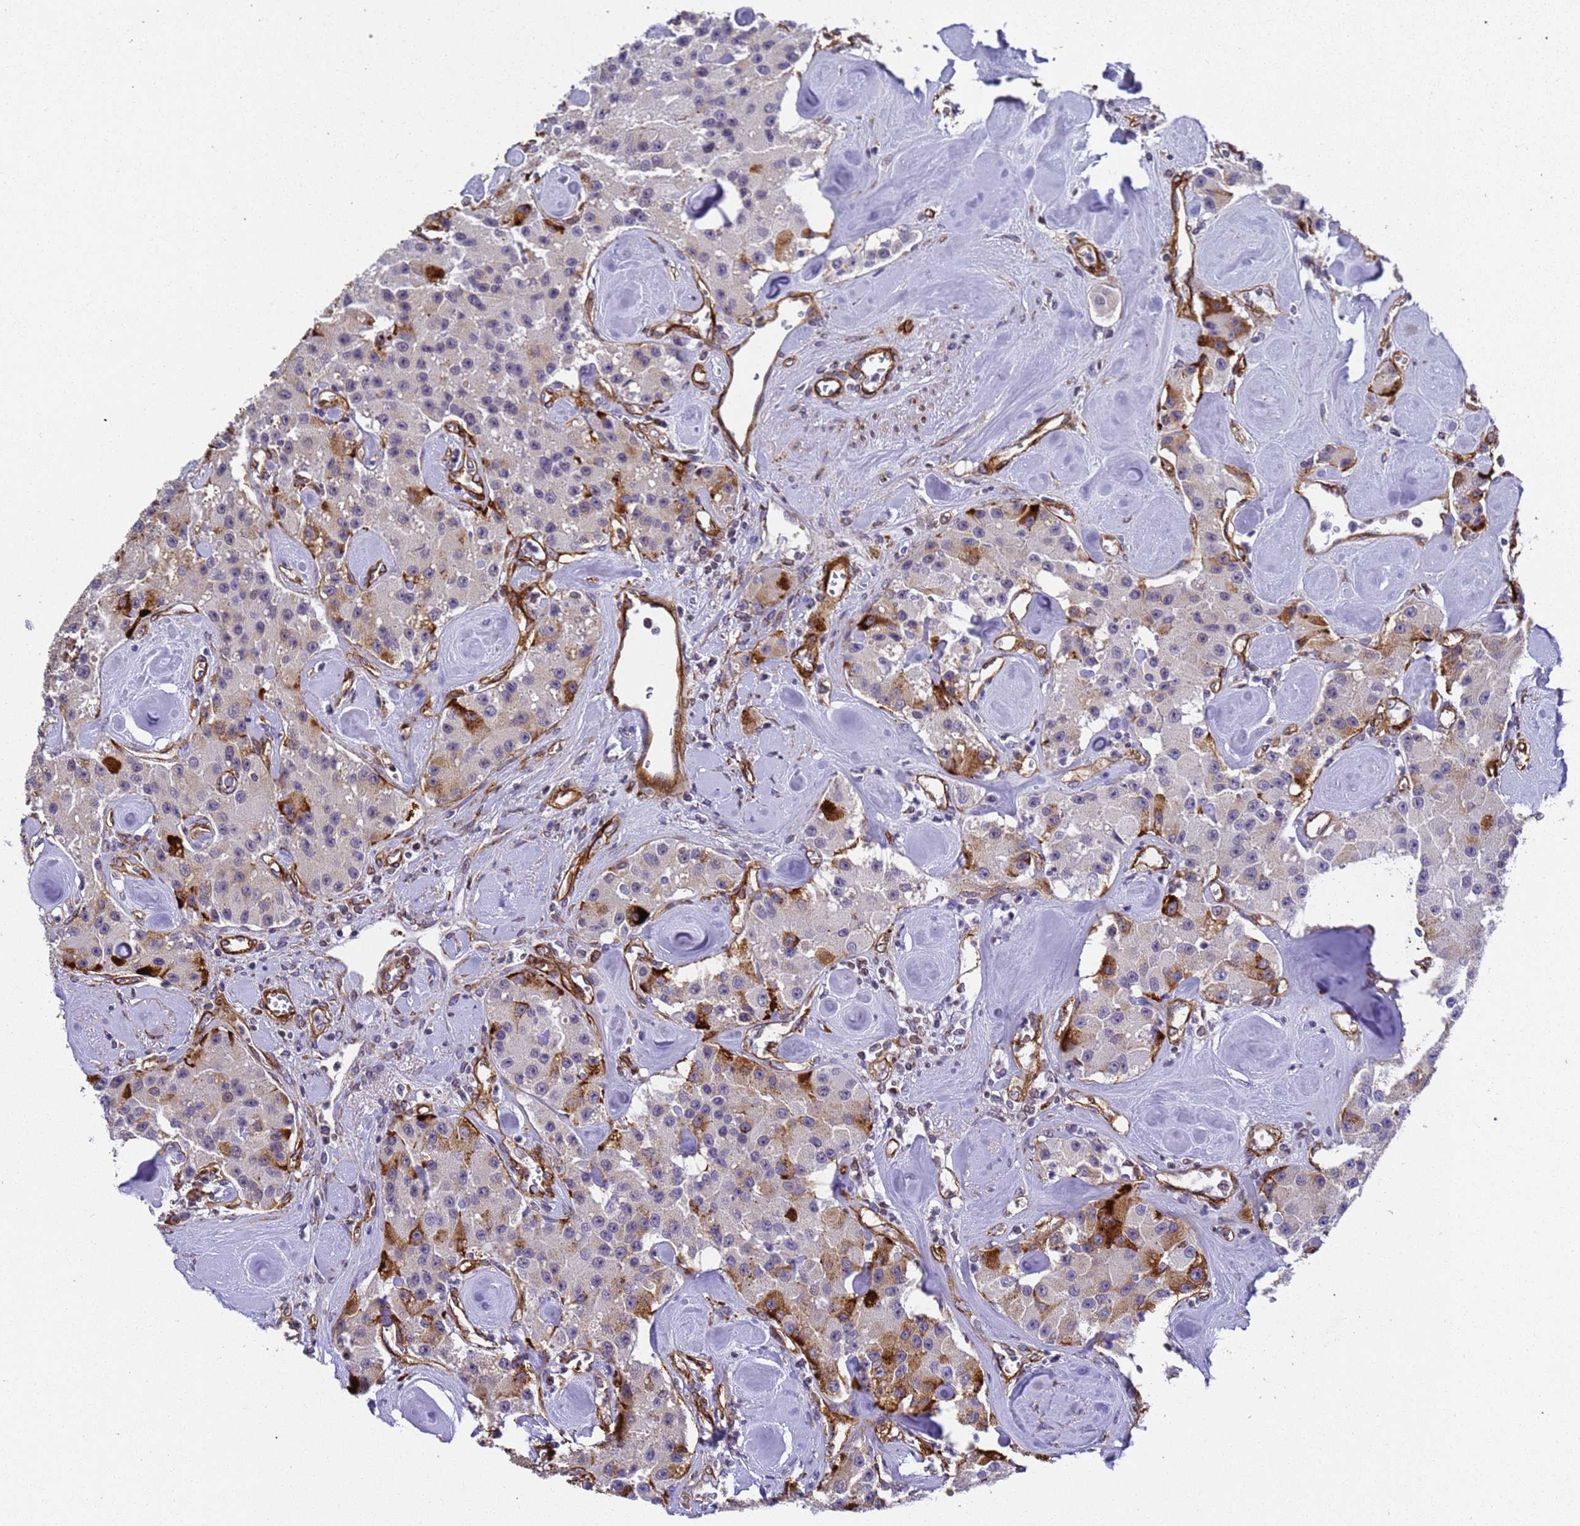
{"staining": {"intensity": "moderate", "quantity": "<25%", "location": "cytoplasmic/membranous"}, "tissue": "carcinoid", "cell_type": "Tumor cells", "image_type": "cancer", "snomed": [{"axis": "morphology", "description": "Carcinoid, malignant, NOS"}, {"axis": "topography", "description": "Pancreas"}], "caption": "Immunohistochemical staining of human malignant carcinoid reveals low levels of moderate cytoplasmic/membranous protein positivity in approximately <25% of tumor cells. (DAB IHC with brightfield microscopy, high magnification).", "gene": "IGFBP7", "patient": {"sex": "male", "age": 41}}